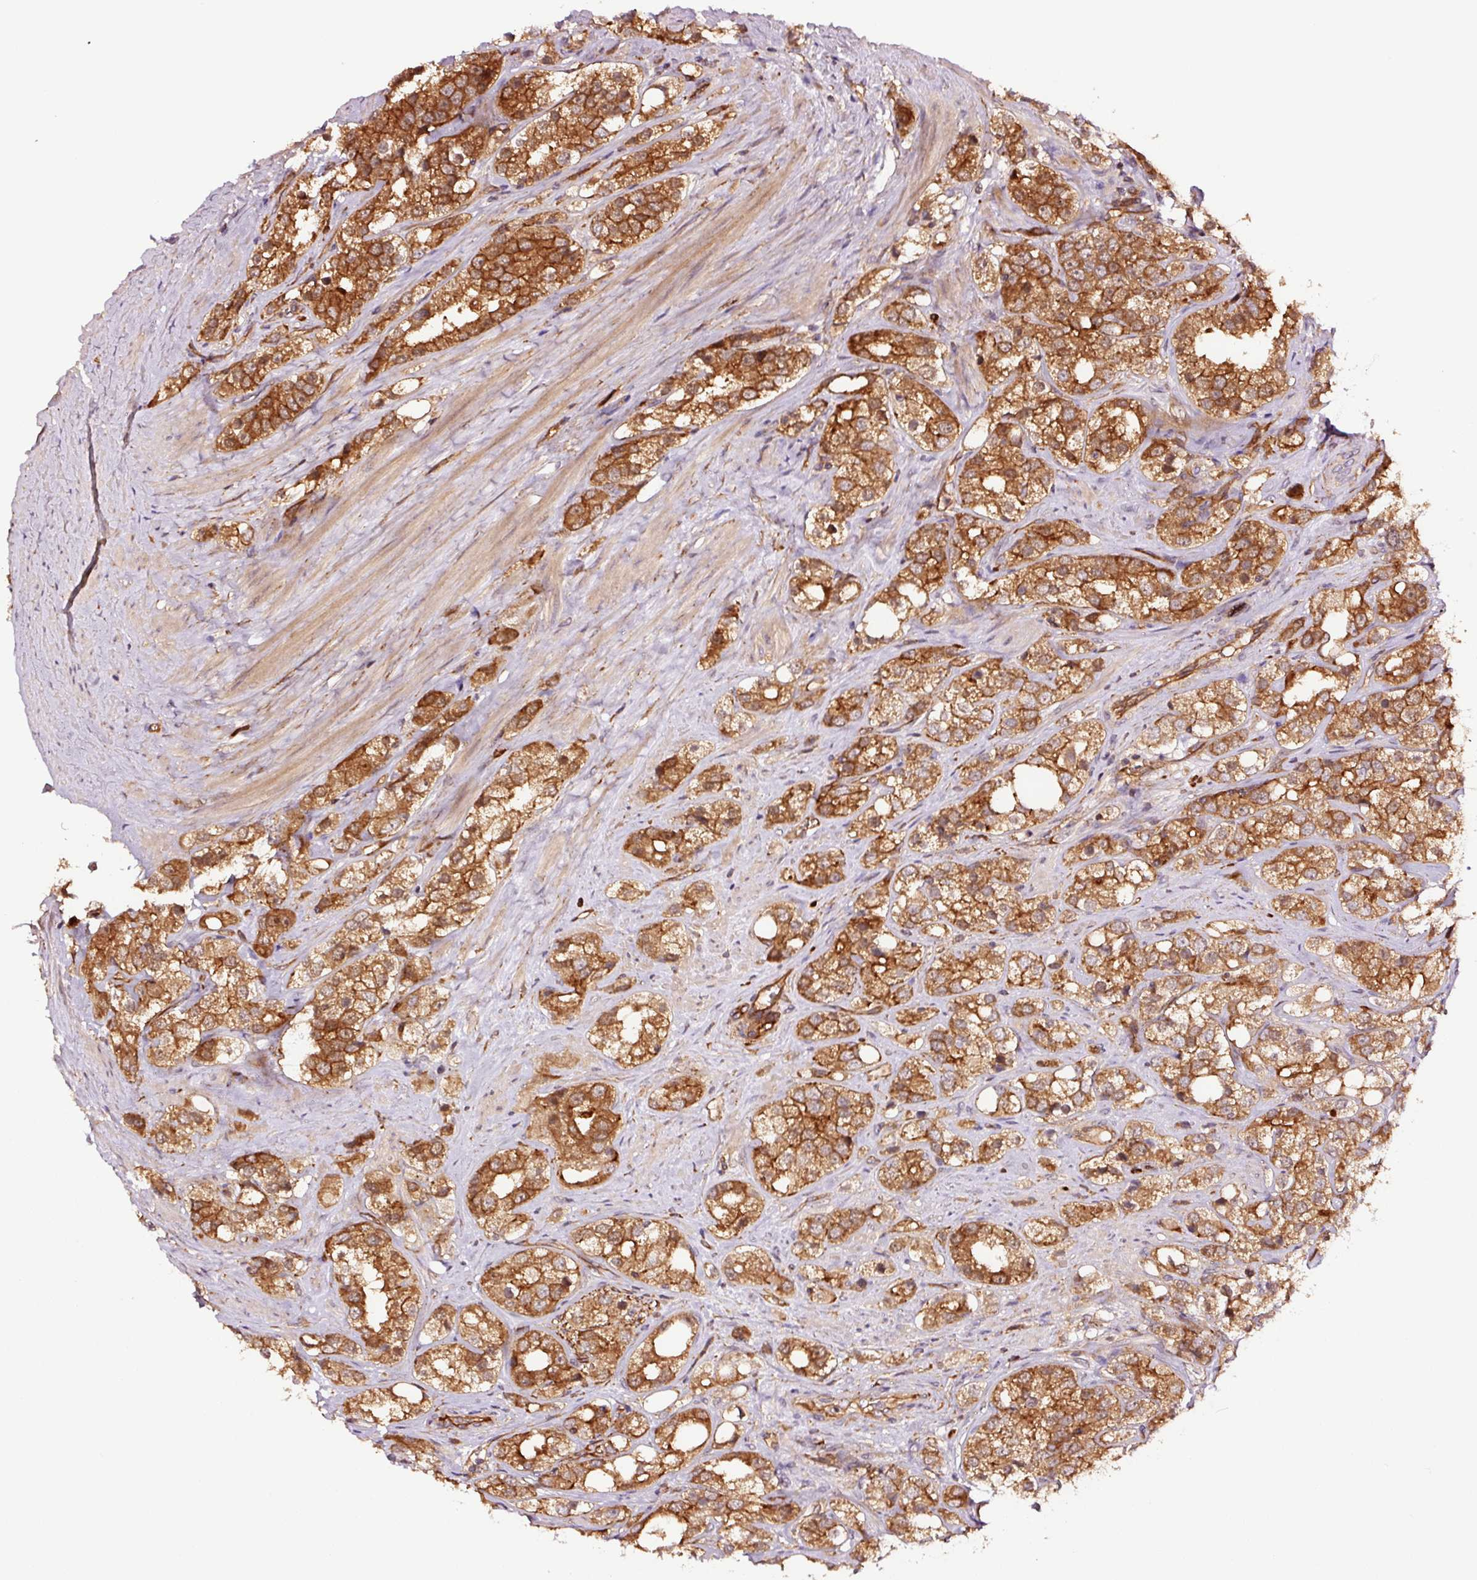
{"staining": {"intensity": "strong", "quantity": ">75%", "location": "cytoplasmic/membranous"}, "tissue": "prostate cancer", "cell_type": "Tumor cells", "image_type": "cancer", "snomed": [{"axis": "morphology", "description": "Adenocarcinoma, NOS"}, {"axis": "topography", "description": "Prostate"}], "caption": "Prostate adenocarcinoma stained for a protein (brown) reveals strong cytoplasmic/membranous positive positivity in about >75% of tumor cells.", "gene": "METAP1", "patient": {"sex": "male", "age": 79}}